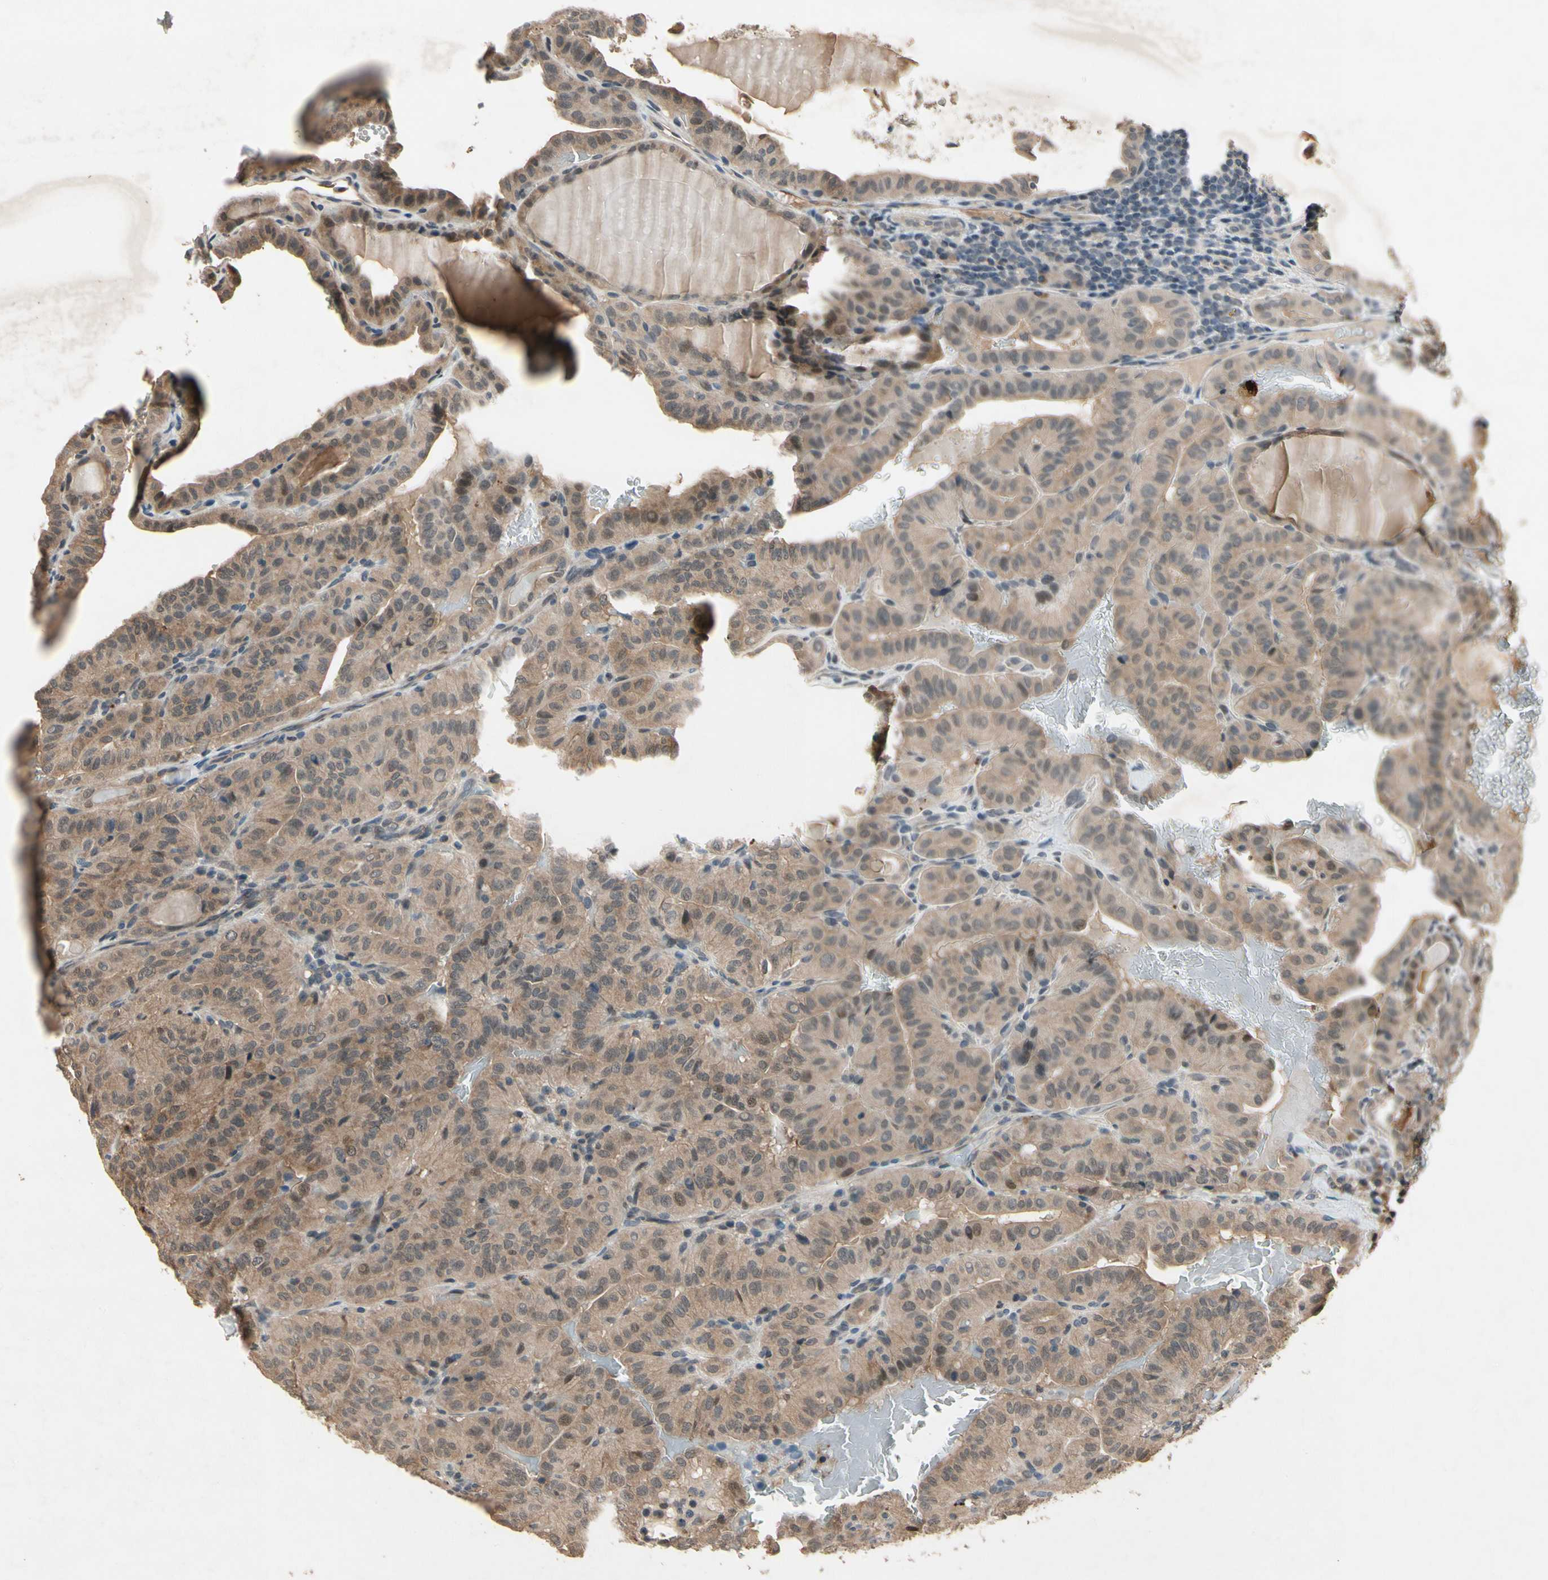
{"staining": {"intensity": "moderate", "quantity": ">75%", "location": "cytoplasmic/membranous"}, "tissue": "thyroid cancer", "cell_type": "Tumor cells", "image_type": "cancer", "snomed": [{"axis": "morphology", "description": "Papillary adenocarcinoma, NOS"}, {"axis": "topography", "description": "Thyroid gland"}], "caption": "Immunohistochemical staining of papillary adenocarcinoma (thyroid) reveals medium levels of moderate cytoplasmic/membranous expression in approximately >75% of tumor cells.", "gene": "DPY19L3", "patient": {"sex": "male", "age": 77}}